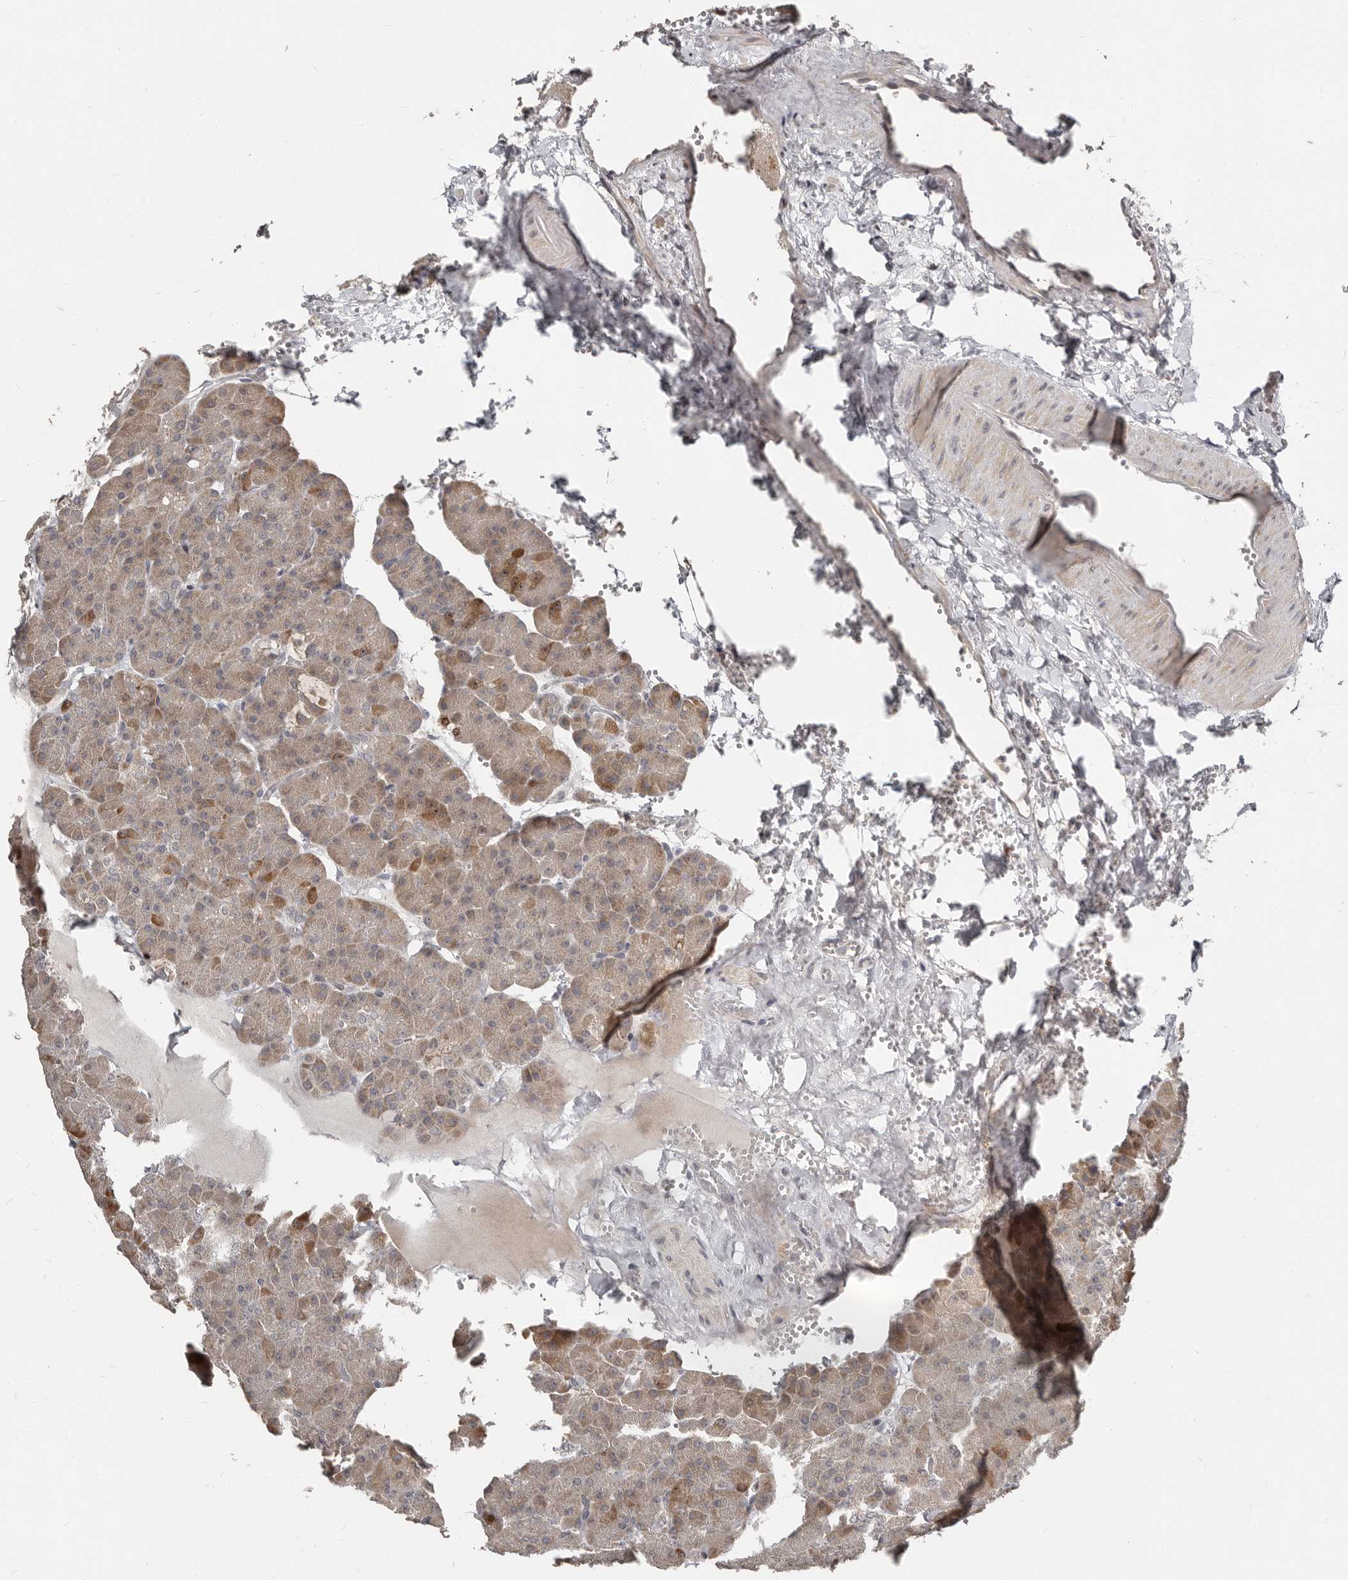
{"staining": {"intensity": "strong", "quantity": "<25%", "location": "cytoplasmic/membranous"}, "tissue": "pancreas", "cell_type": "Exocrine glandular cells", "image_type": "normal", "snomed": [{"axis": "morphology", "description": "Normal tissue, NOS"}, {"axis": "morphology", "description": "Carcinoid, malignant, NOS"}, {"axis": "topography", "description": "Pancreas"}], "caption": "The image displays immunohistochemical staining of benign pancreas. There is strong cytoplasmic/membranous staining is identified in approximately <25% of exocrine glandular cells.", "gene": "APOL6", "patient": {"sex": "female", "age": 35}}